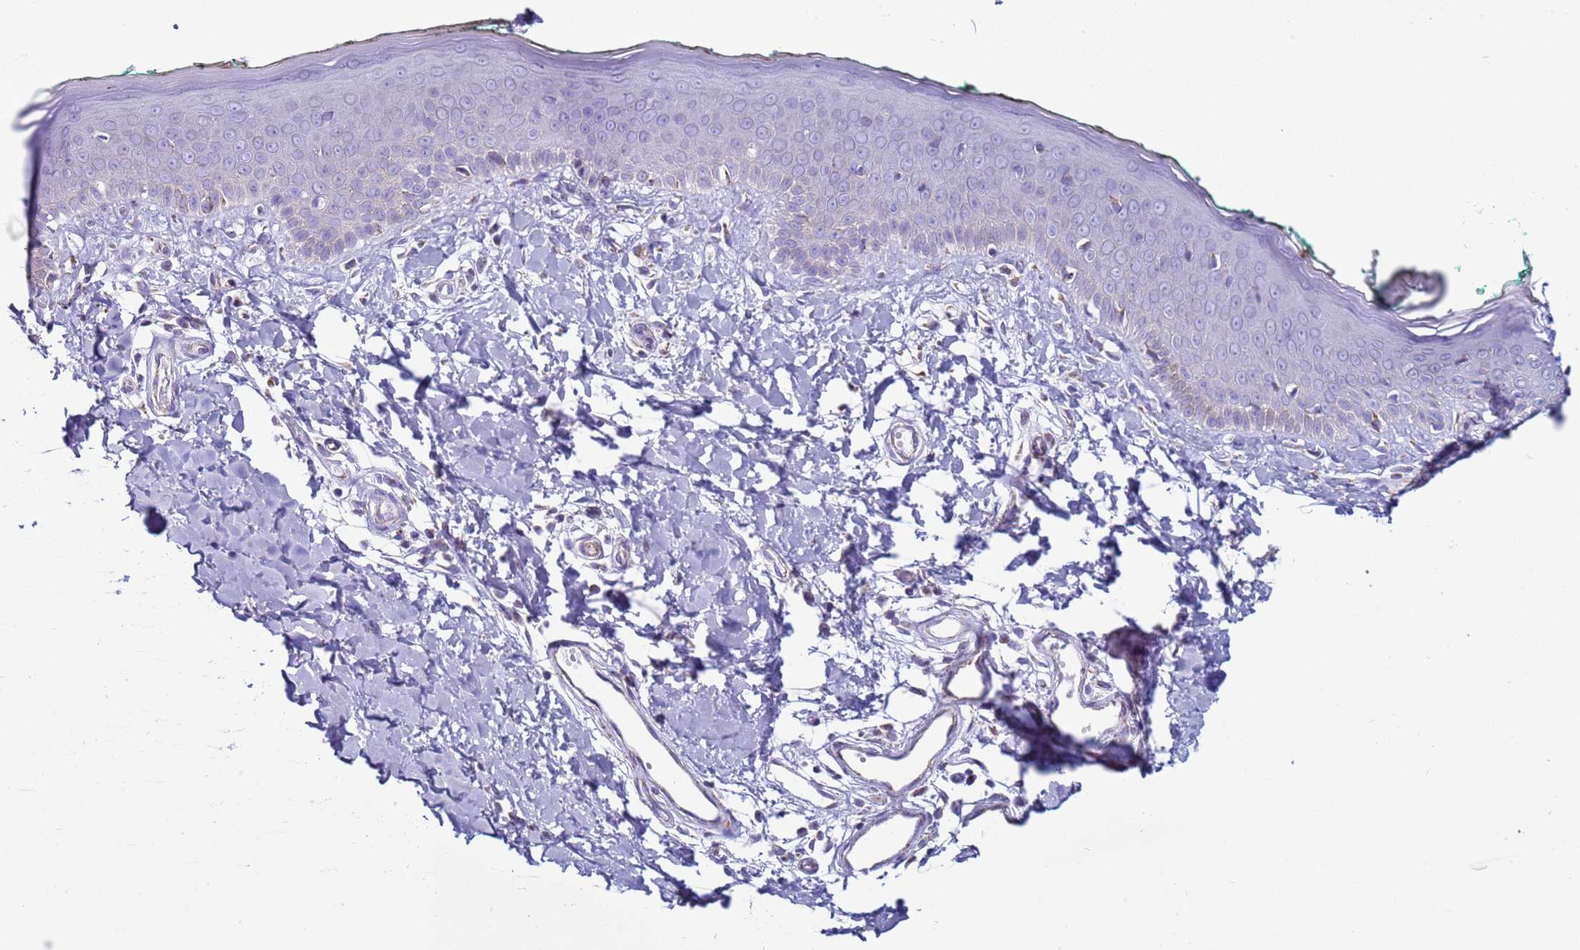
{"staining": {"intensity": "negative", "quantity": "none", "location": "none"}, "tissue": "skin", "cell_type": "Fibroblasts", "image_type": "normal", "snomed": [{"axis": "morphology", "description": "Normal tissue, NOS"}, {"axis": "morphology", "description": "Malignant melanoma, NOS"}, {"axis": "topography", "description": "Skin"}], "caption": "The photomicrograph reveals no significant positivity in fibroblasts of skin.", "gene": "HPCAL1", "patient": {"sex": "male", "age": 62}}